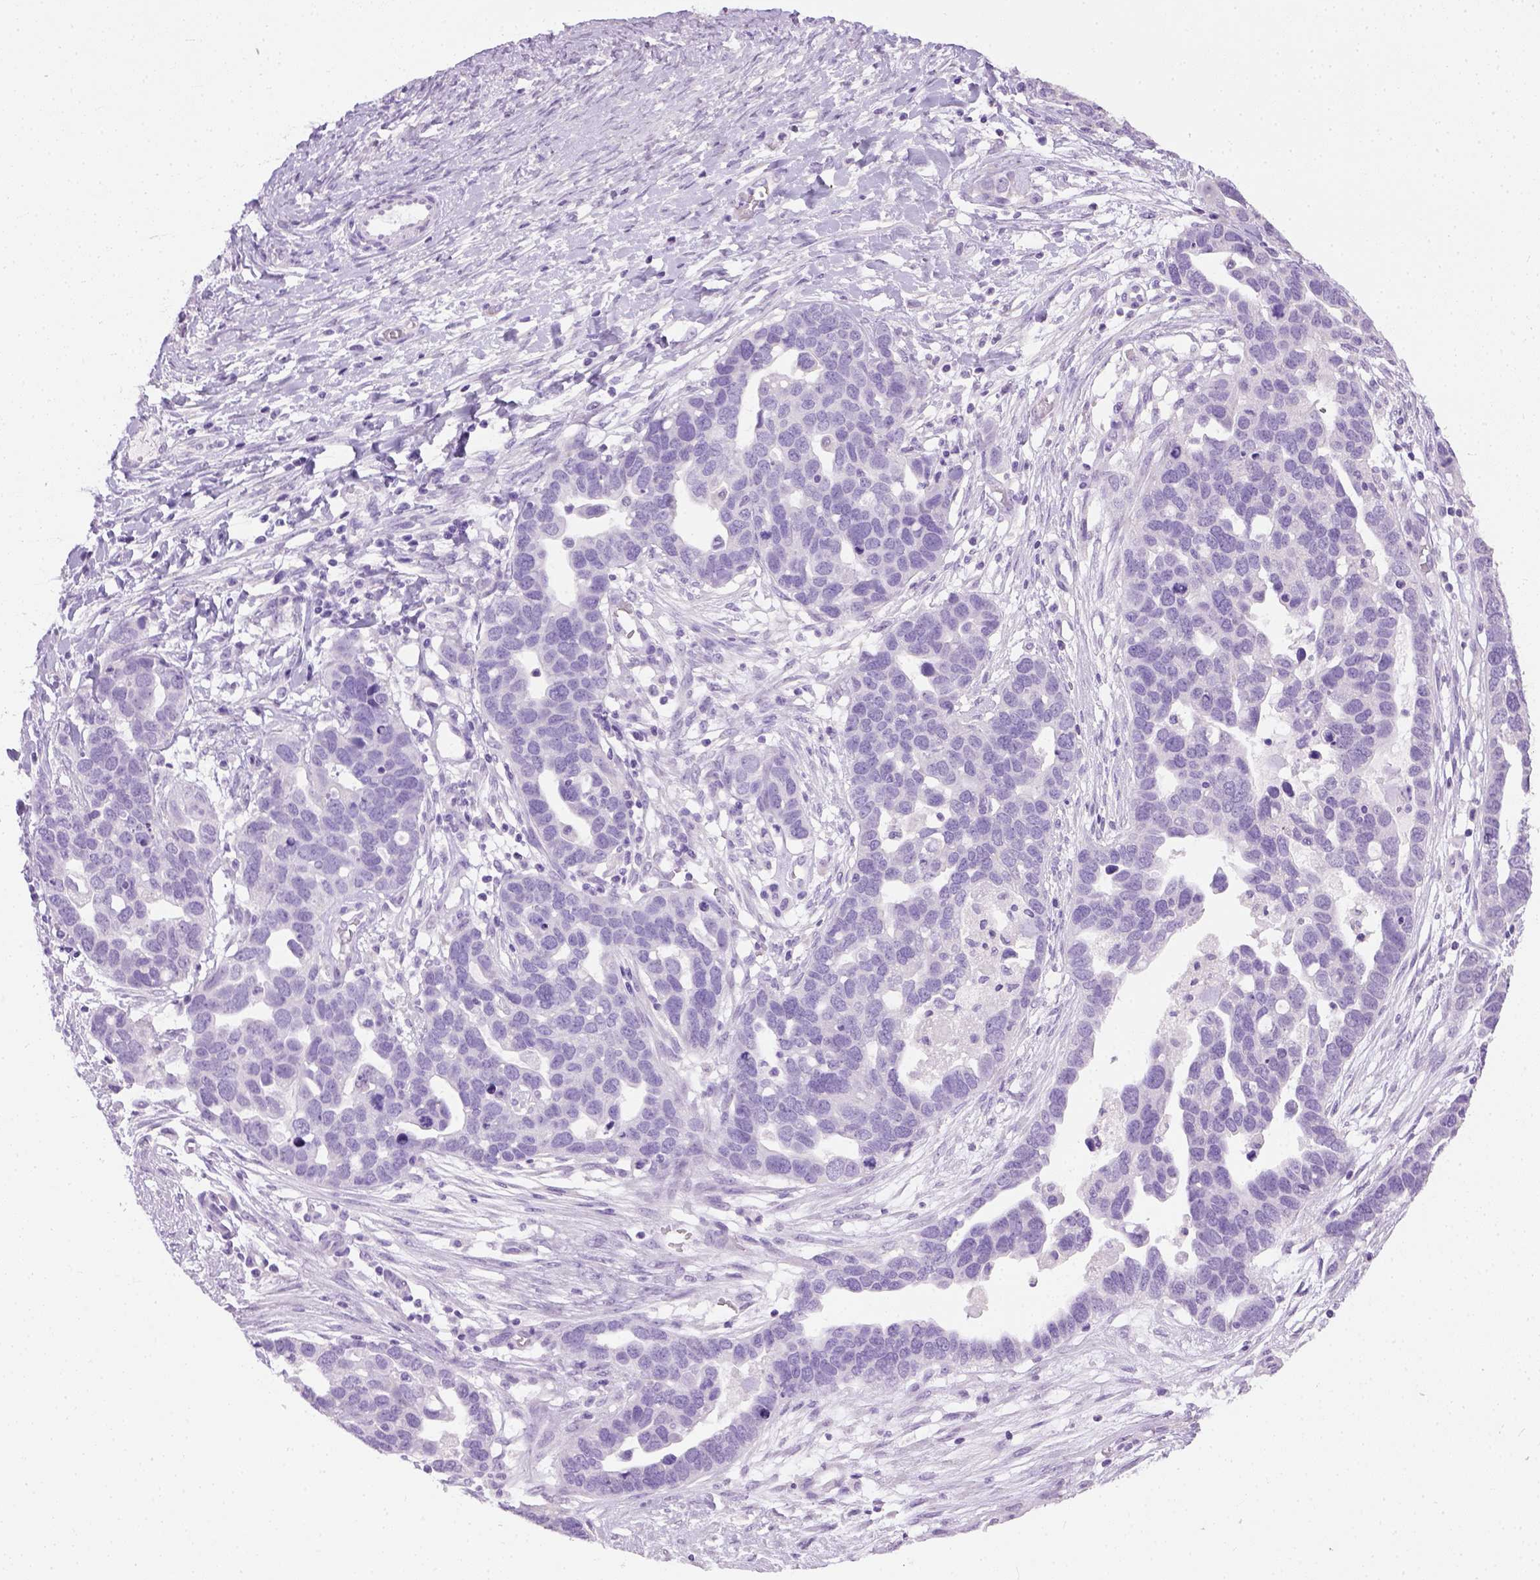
{"staining": {"intensity": "negative", "quantity": "none", "location": "none"}, "tissue": "ovarian cancer", "cell_type": "Tumor cells", "image_type": "cancer", "snomed": [{"axis": "morphology", "description": "Cystadenocarcinoma, serous, NOS"}, {"axis": "topography", "description": "Ovary"}], "caption": "Immunohistochemistry (IHC) photomicrograph of ovarian cancer stained for a protein (brown), which reveals no expression in tumor cells.", "gene": "CYP24A1", "patient": {"sex": "female", "age": 54}}